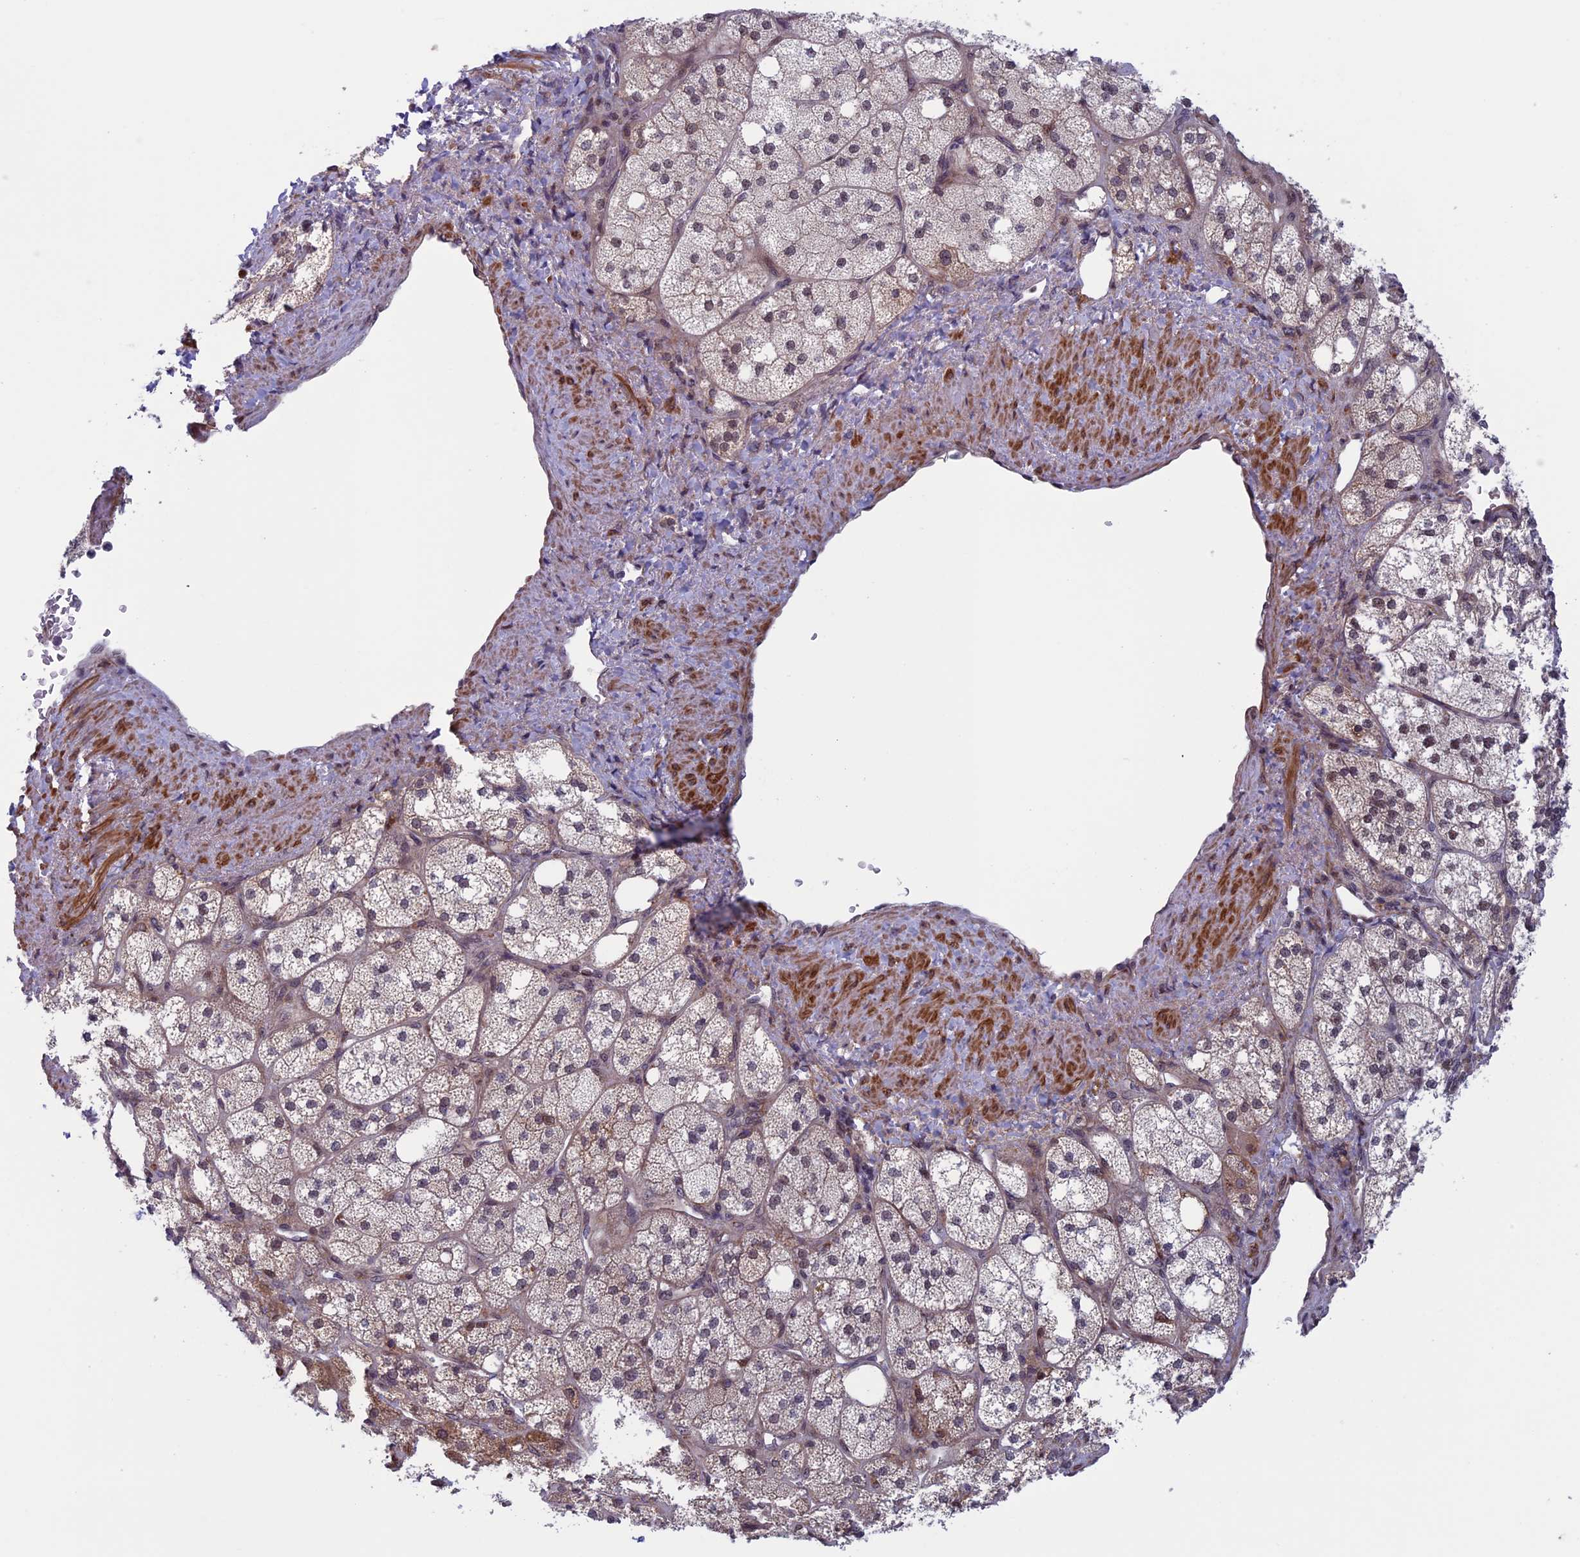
{"staining": {"intensity": "moderate", "quantity": "25%-75%", "location": "cytoplasmic/membranous,nuclear"}, "tissue": "adrenal gland", "cell_type": "Glandular cells", "image_type": "normal", "snomed": [{"axis": "morphology", "description": "Normal tissue, NOS"}, {"axis": "topography", "description": "Adrenal gland"}], "caption": "Immunohistochemistry (DAB (3,3'-diaminobenzidine)) staining of normal human adrenal gland demonstrates moderate cytoplasmic/membranous,nuclear protein staining in approximately 25%-75% of glandular cells. (IHC, brightfield microscopy, high magnification).", "gene": "FADS1", "patient": {"sex": "male", "age": 61}}